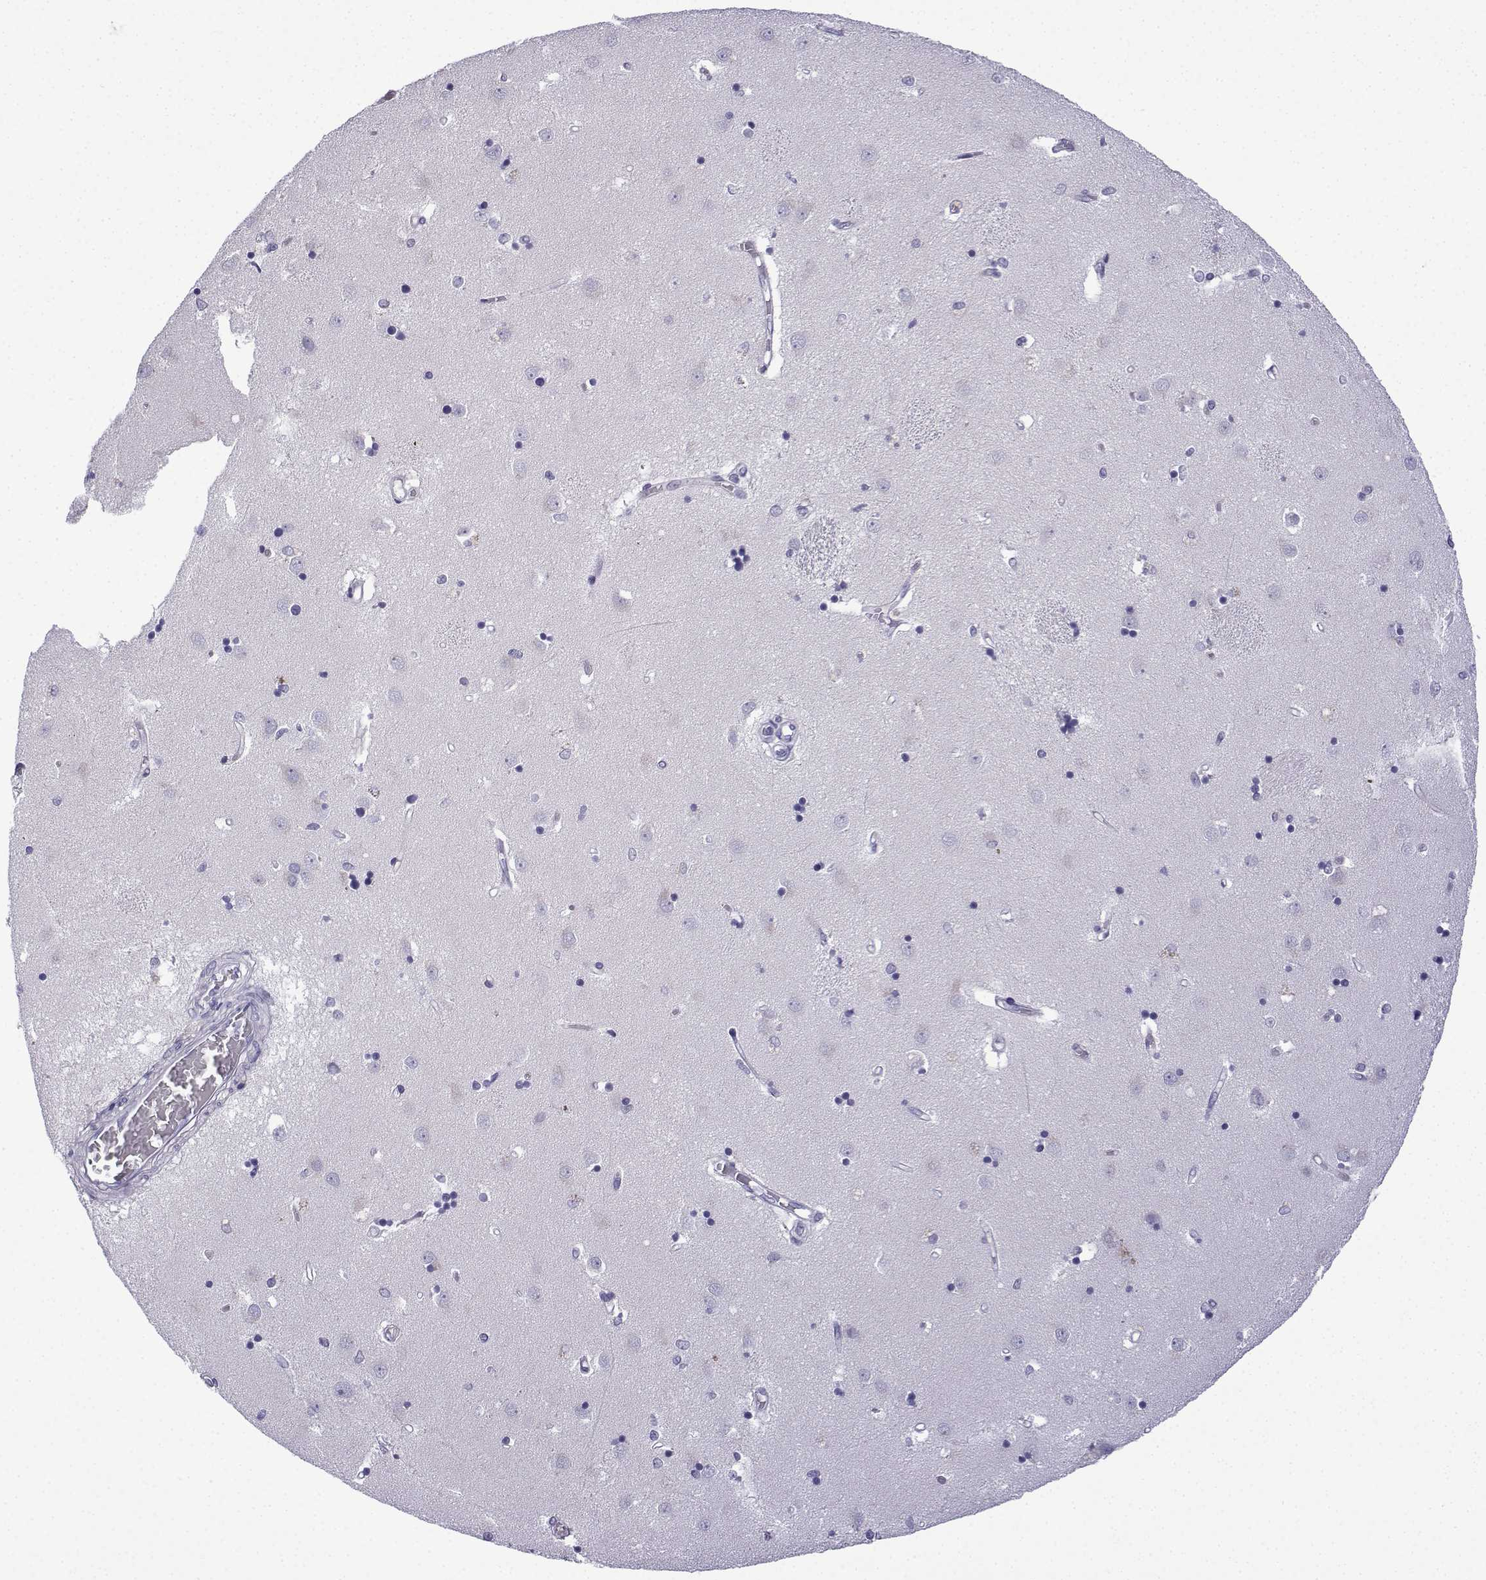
{"staining": {"intensity": "negative", "quantity": "none", "location": "none"}, "tissue": "caudate", "cell_type": "Glial cells", "image_type": "normal", "snomed": [{"axis": "morphology", "description": "Normal tissue, NOS"}, {"axis": "topography", "description": "Lateral ventricle wall"}], "caption": "High power microscopy image of an immunohistochemistry (IHC) histopathology image of normal caudate, revealing no significant staining in glial cells.", "gene": "ACRBP", "patient": {"sex": "male", "age": 54}}